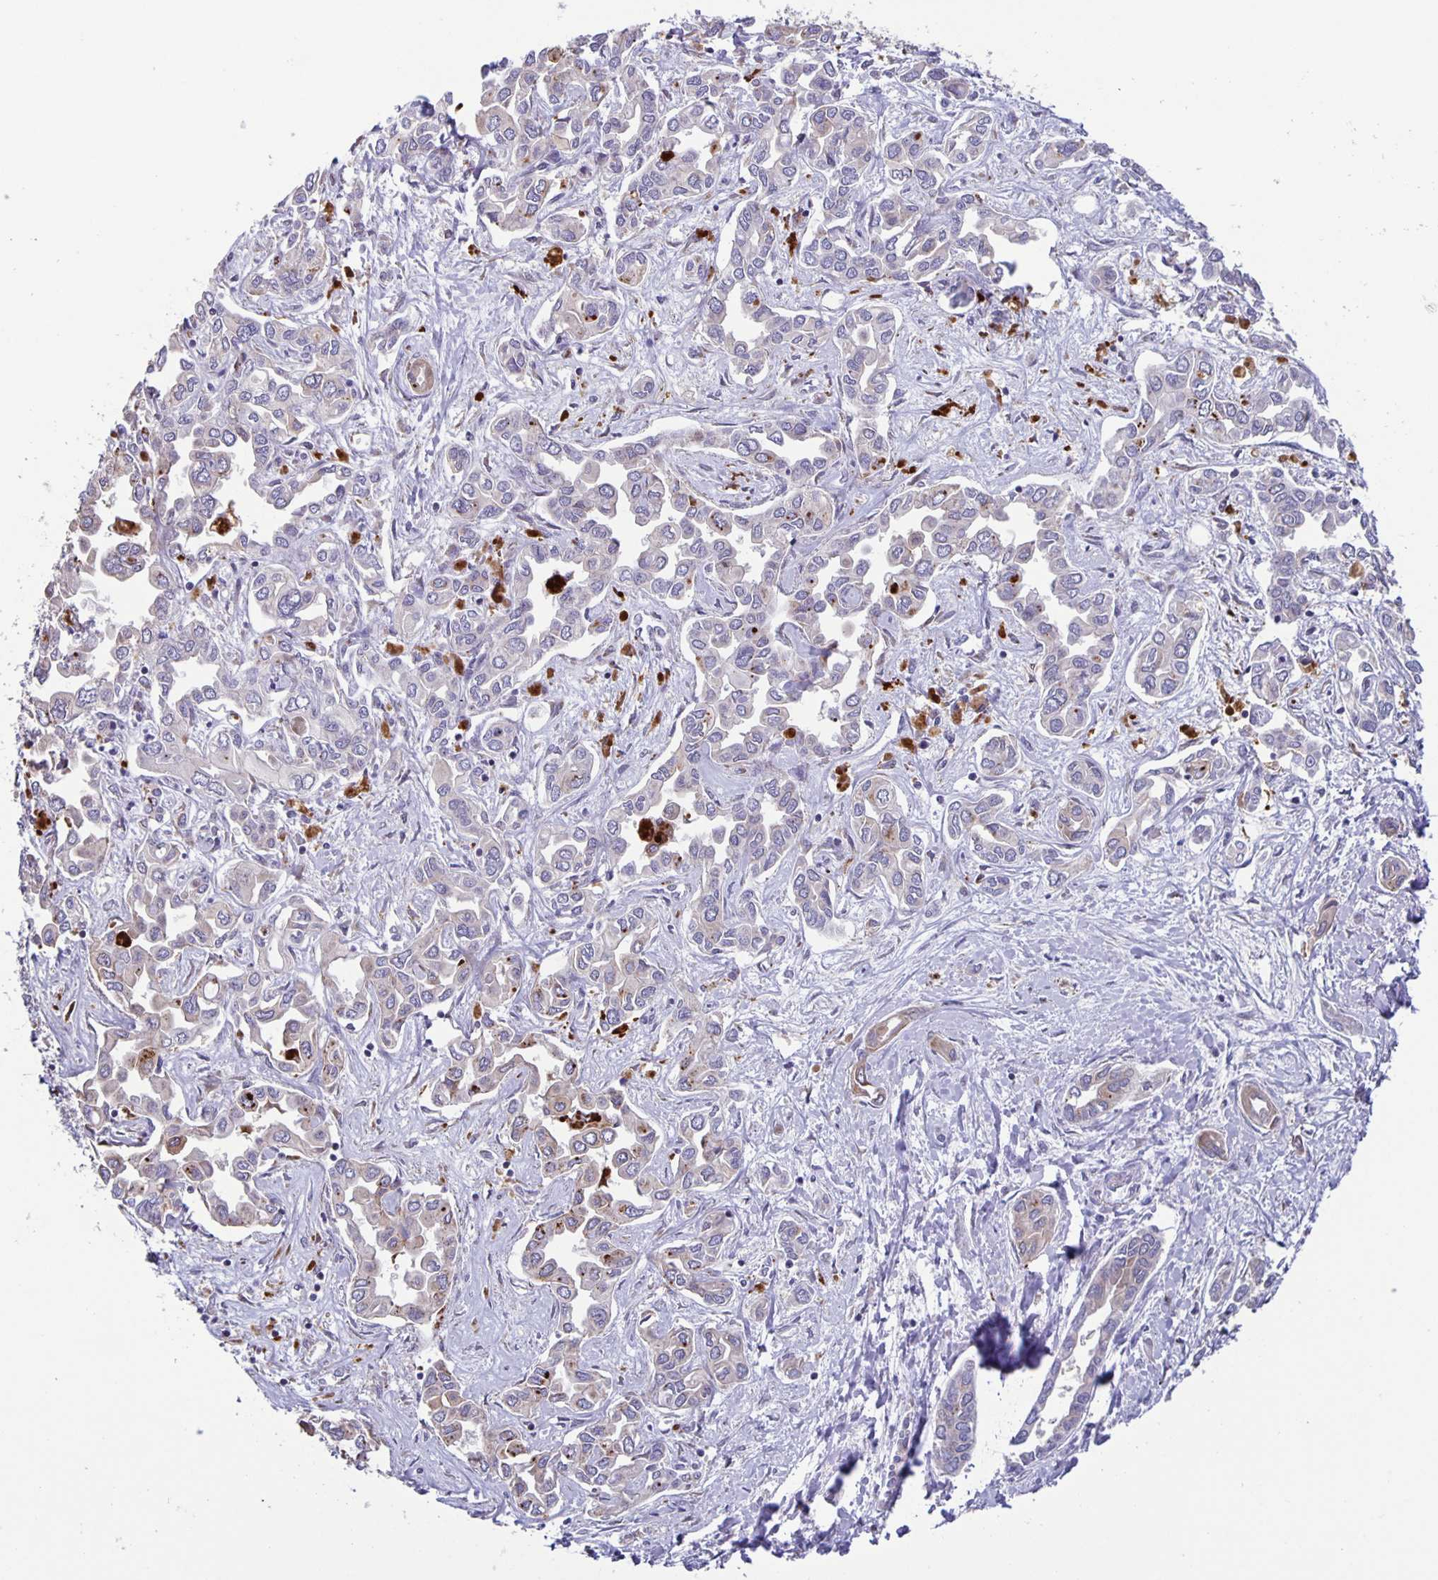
{"staining": {"intensity": "negative", "quantity": "none", "location": "none"}, "tissue": "liver cancer", "cell_type": "Tumor cells", "image_type": "cancer", "snomed": [{"axis": "morphology", "description": "Cholangiocarcinoma"}, {"axis": "topography", "description": "Liver"}], "caption": "Histopathology image shows no protein expression in tumor cells of liver cancer tissue.", "gene": "MAPK12", "patient": {"sex": "female", "age": 64}}